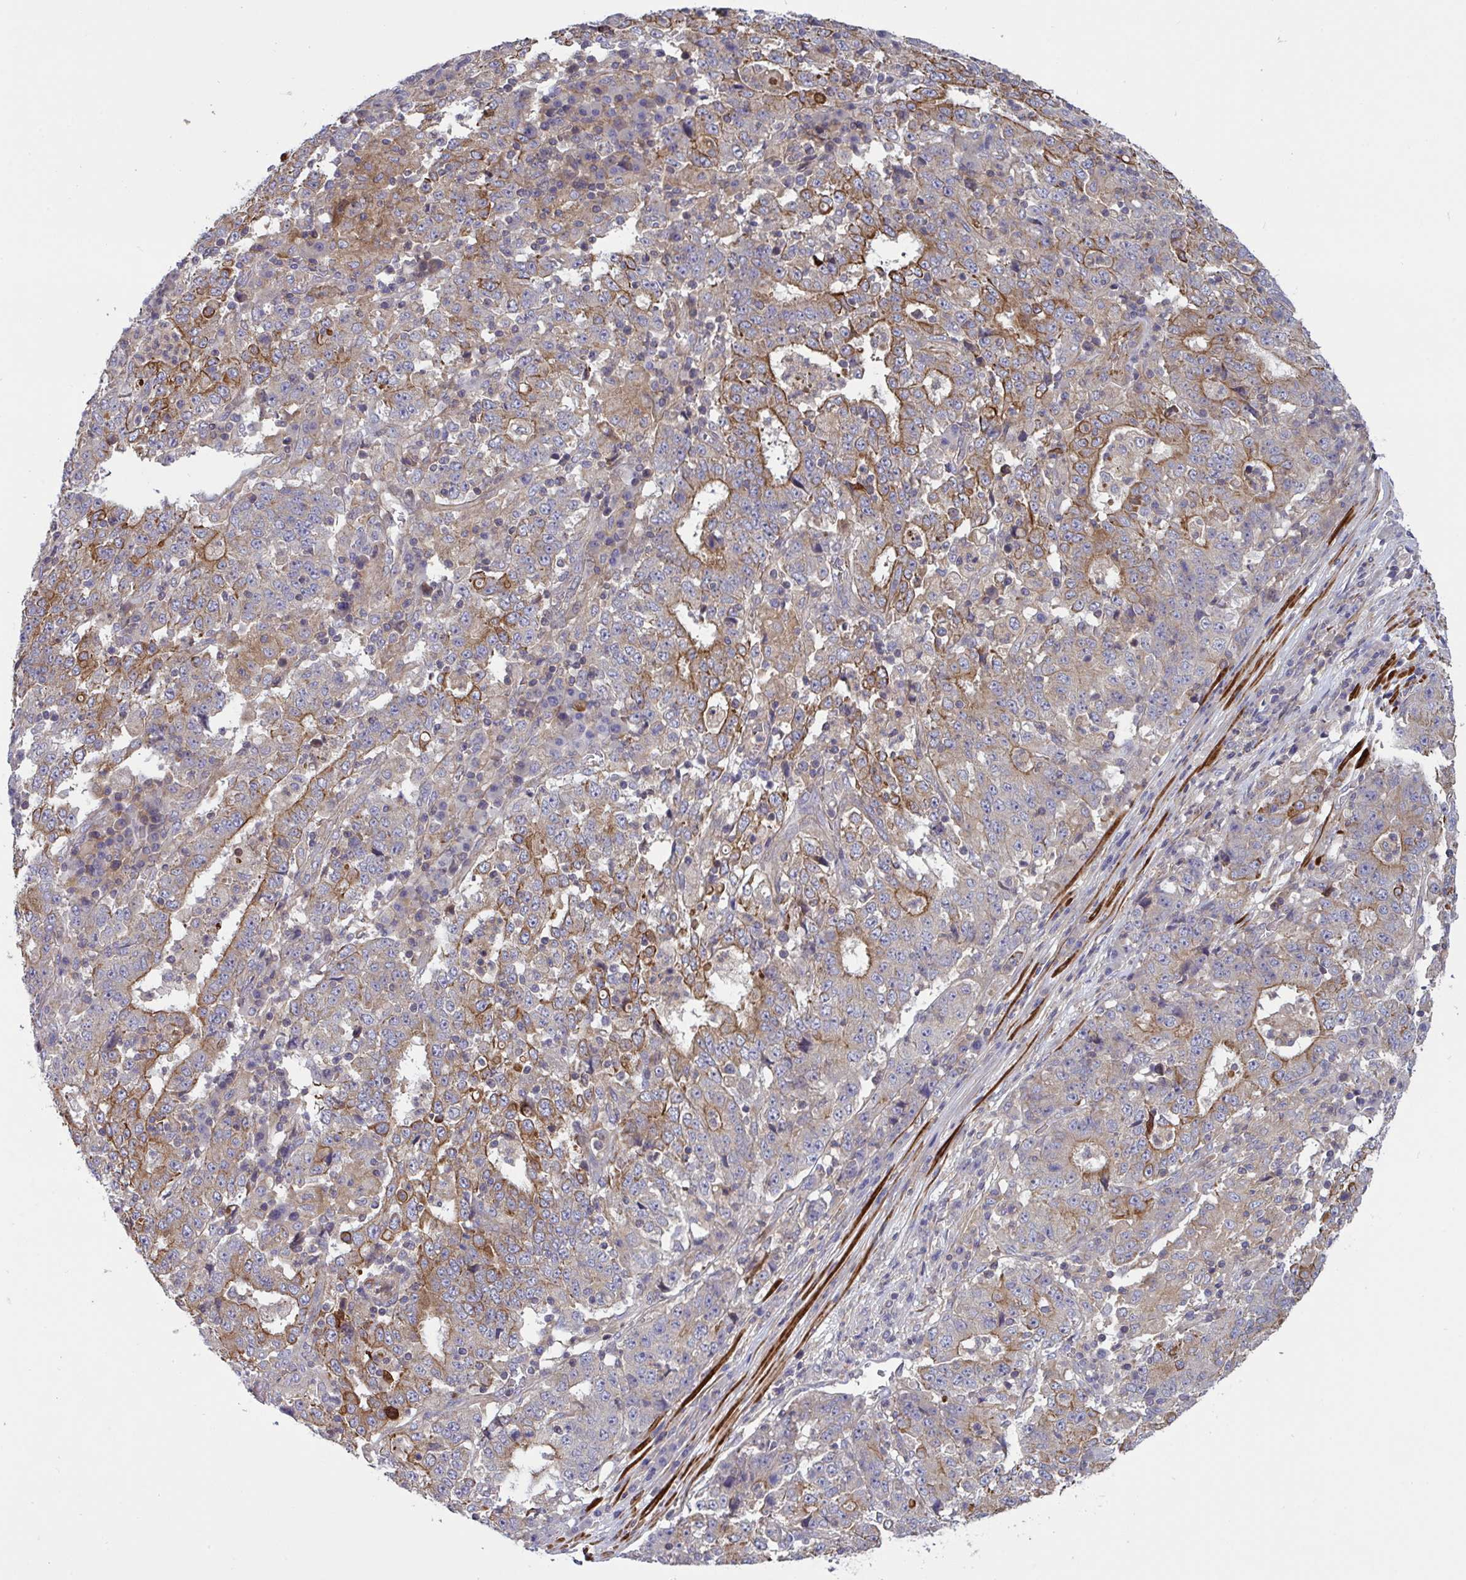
{"staining": {"intensity": "moderate", "quantity": "25%-75%", "location": "cytoplasmic/membranous"}, "tissue": "stomach cancer", "cell_type": "Tumor cells", "image_type": "cancer", "snomed": [{"axis": "morphology", "description": "Adenocarcinoma, NOS"}, {"axis": "topography", "description": "Stomach"}], "caption": "Approximately 25%-75% of tumor cells in human adenocarcinoma (stomach) show moderate cytoplasmic/membranous protein positivity as visualized by brown immunohistochemical staining.", "gene": "TANK", "patient": {"sex": "male", "age": 59}}